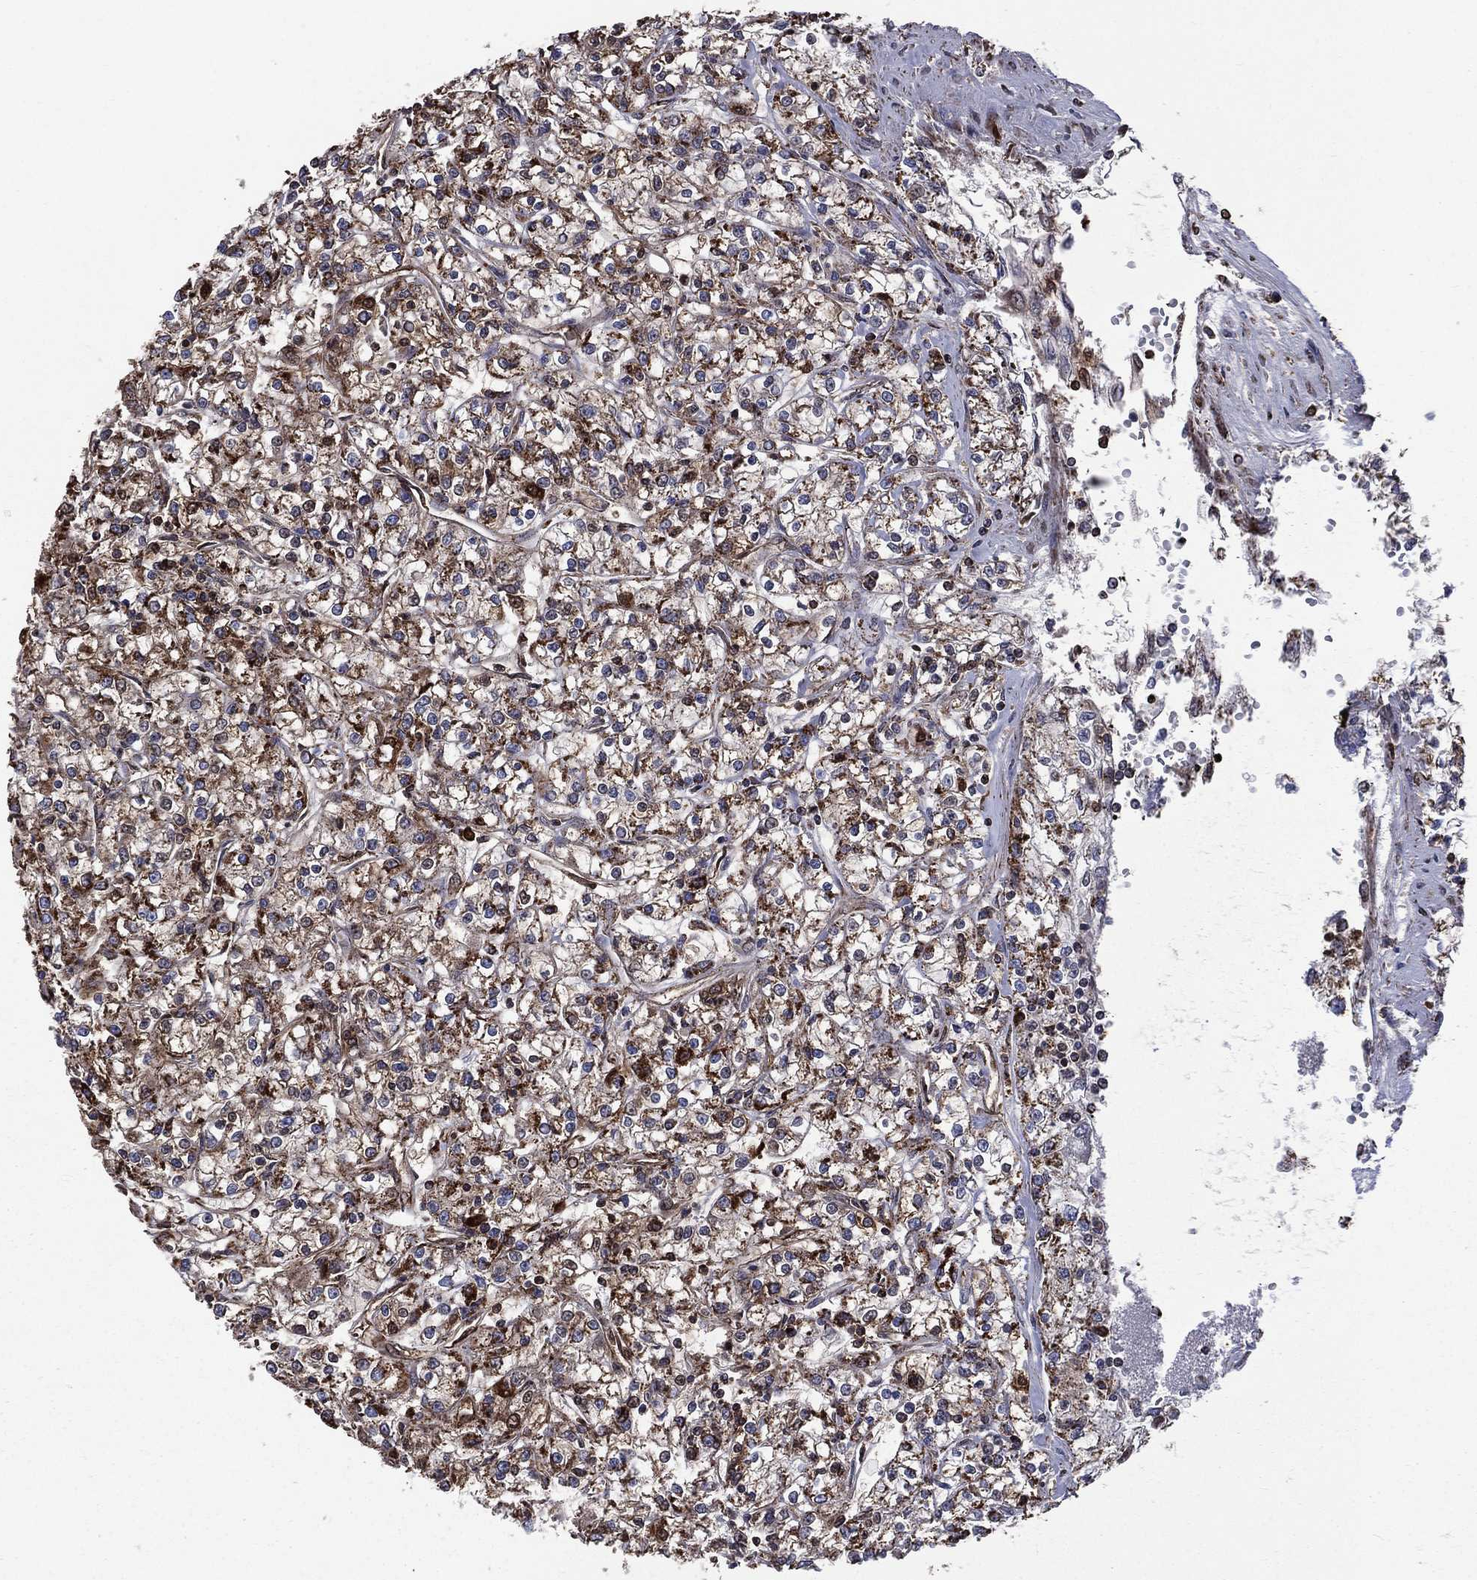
{"staining": {"intensity": "strong", "quantity": ">75%", "location": "cytoplasmic/membranous"}, "tissue": "renal cancer", "cell_type": "Tumor cells", "image_type": "cancer", "snomed": [{"axis": "morphology", "description": "Adenocarcinoma, NOS"}, {"axis": "topography", "description": "Kidney"}], "caption": "Tumor cells reveal strong cytoplasmic/membranous expression in approximately >75% of cells in renal cancer (adenocarcinoma). (DAB (3,3'-diaminobenzidine) = brown stain, brightfield microscopy at high magnification).", "gene": "GOT2", "patient": {"sex": "female", "age": 59}}